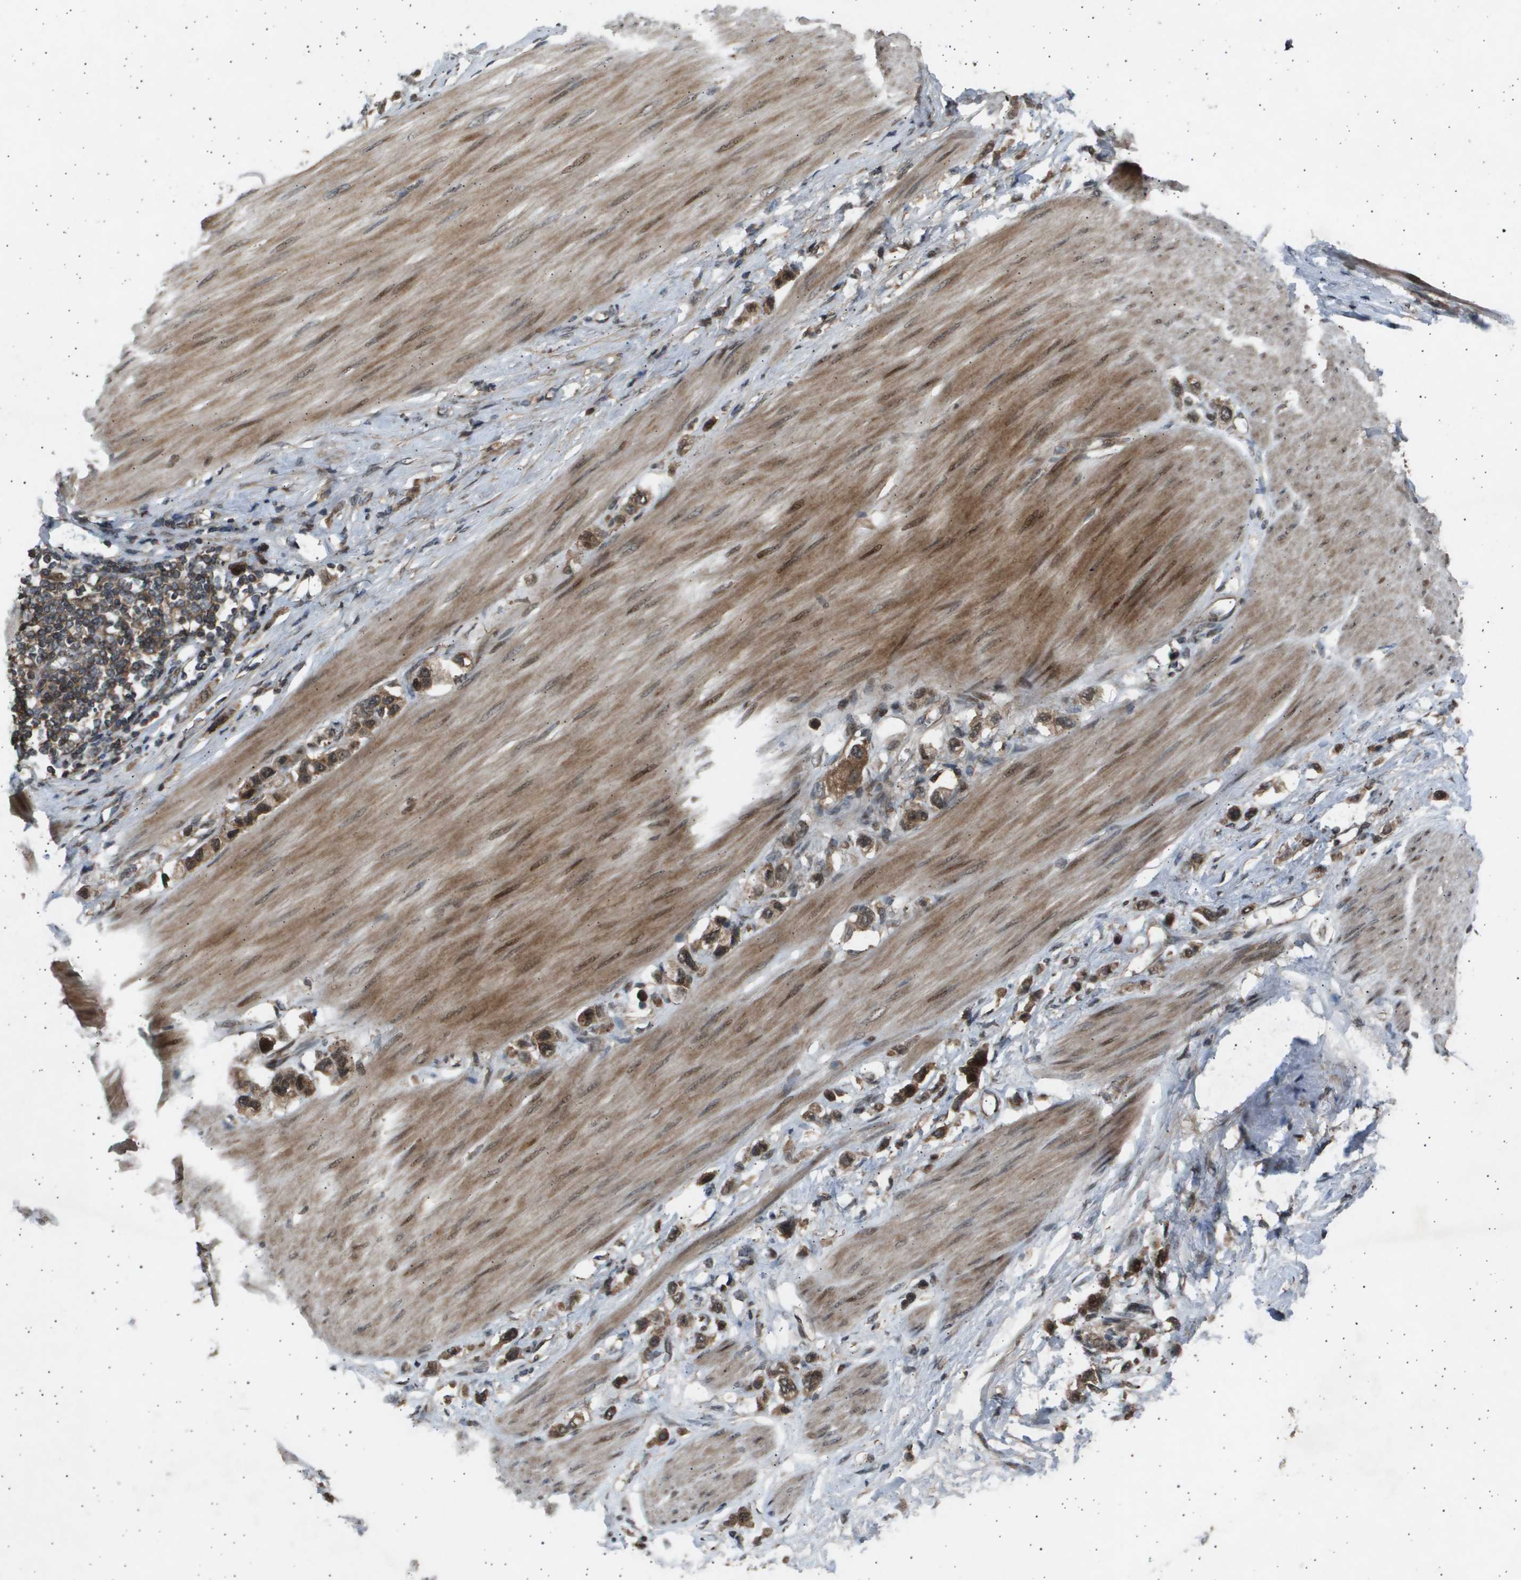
{"staining": {"intensity": "moderate", "quantity": ">75%", "location": "cytoplasmic/membranous,nuclear"}, "tissue": "stomach cancer", "cell_type": "Tumor cells", "image_type": "cancer", "snomed": [{"axis": "morphology", "description": "Adenocarcinoma, NOS"}, {"axis": "topography", "description": "Stomach"}], "caption": "DAB immunohistochemical staining of stomach adenocarcinoma demonstrates moderate cytoplasmic/membranous and nuclear protein positivity in about >75% of tumor cells.", "gene": "TNRC6A", "patient": {"sex": "female", "age": 65}}